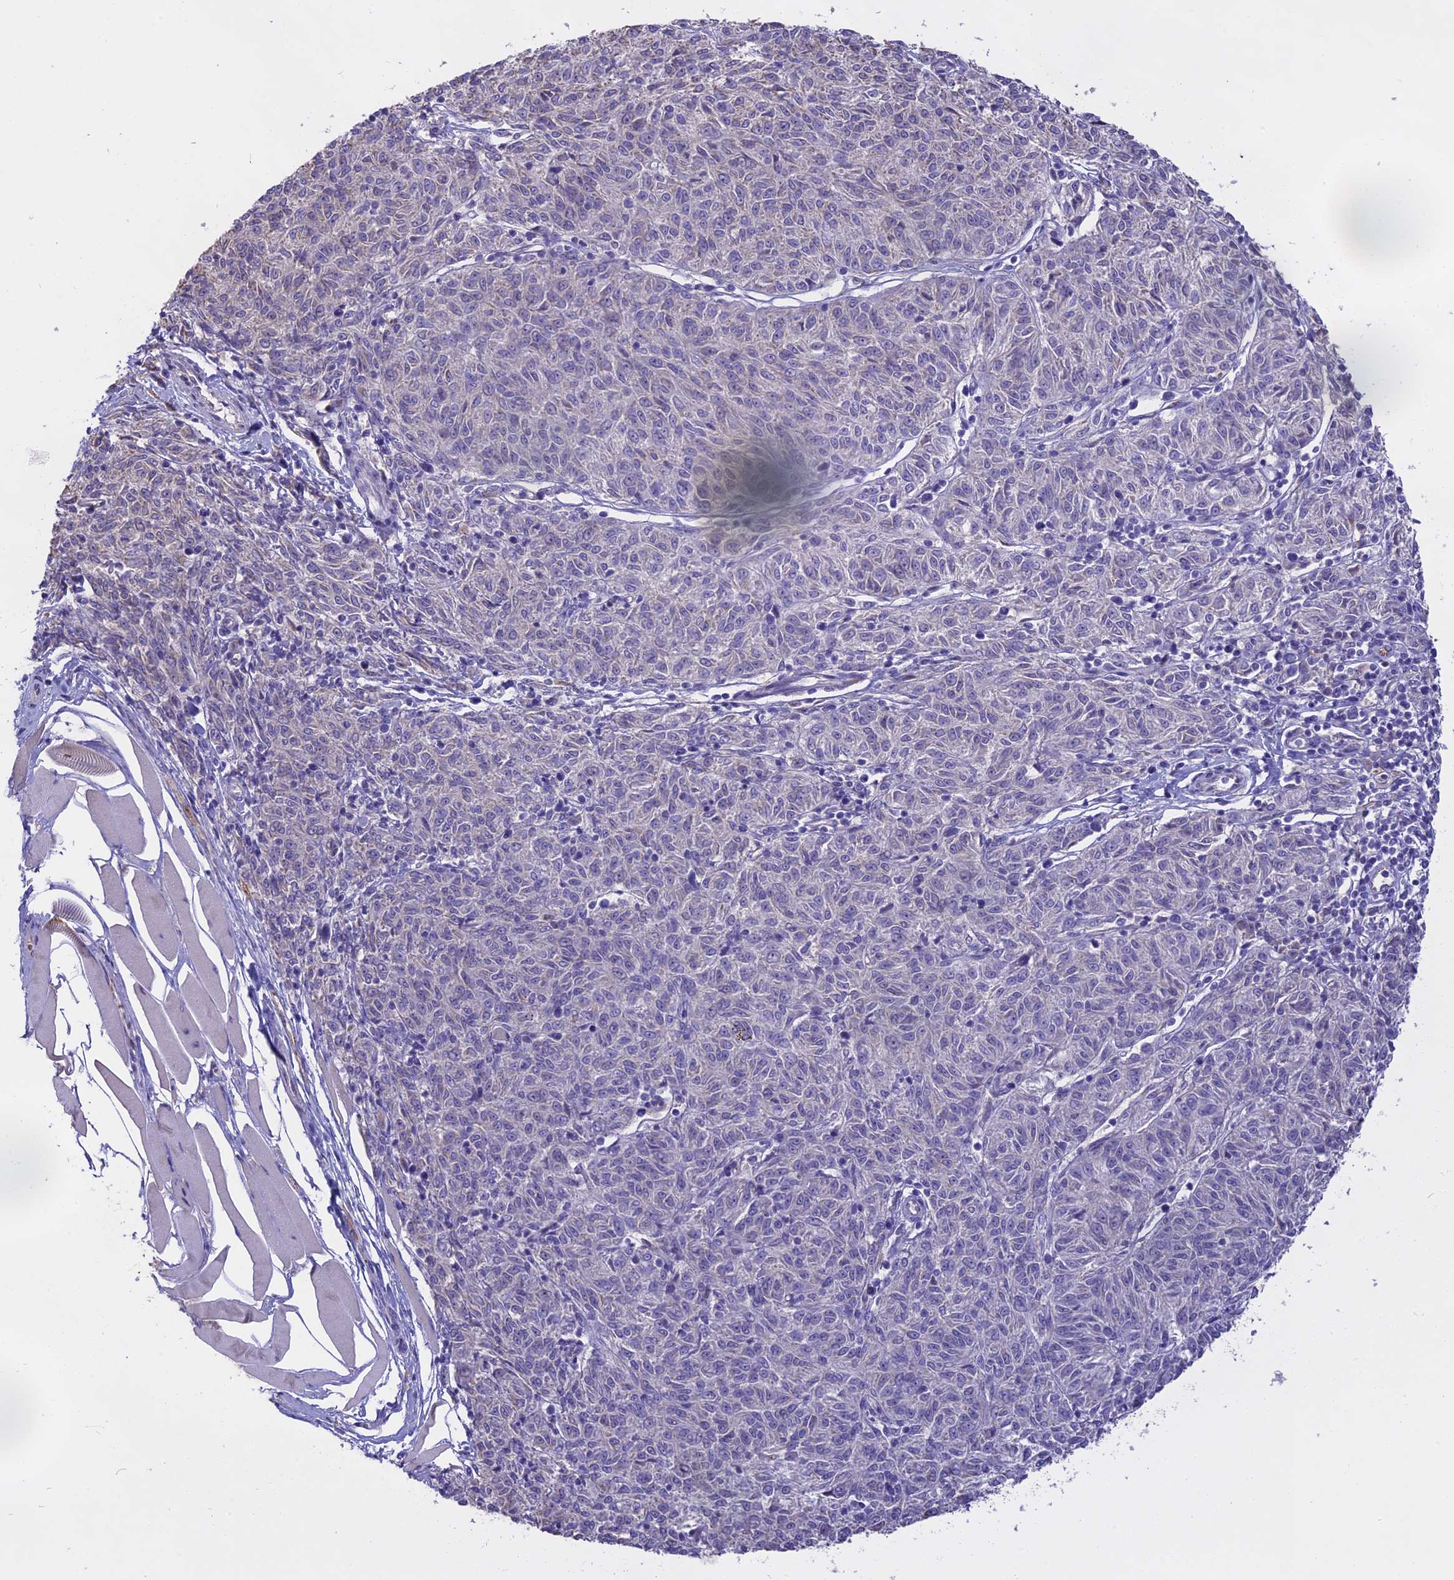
{"staining": {"intensity": "negative", "quantity": "none", "location": "none"}, "tissue": "melanoma", "cell_type": "Tumor cells", "image_type": "cancer", "snomed": [{"axis": "morphology", "description": "Malignant melanoma, NOS"}, {"axis": "topography", "description": "Skin"}], "caption": "The IHC image has no significant expression in tumor cells of malignant melanoma tissue.", "gene": "WFDC2", "patient": {"sex": "female", "age": 72}}